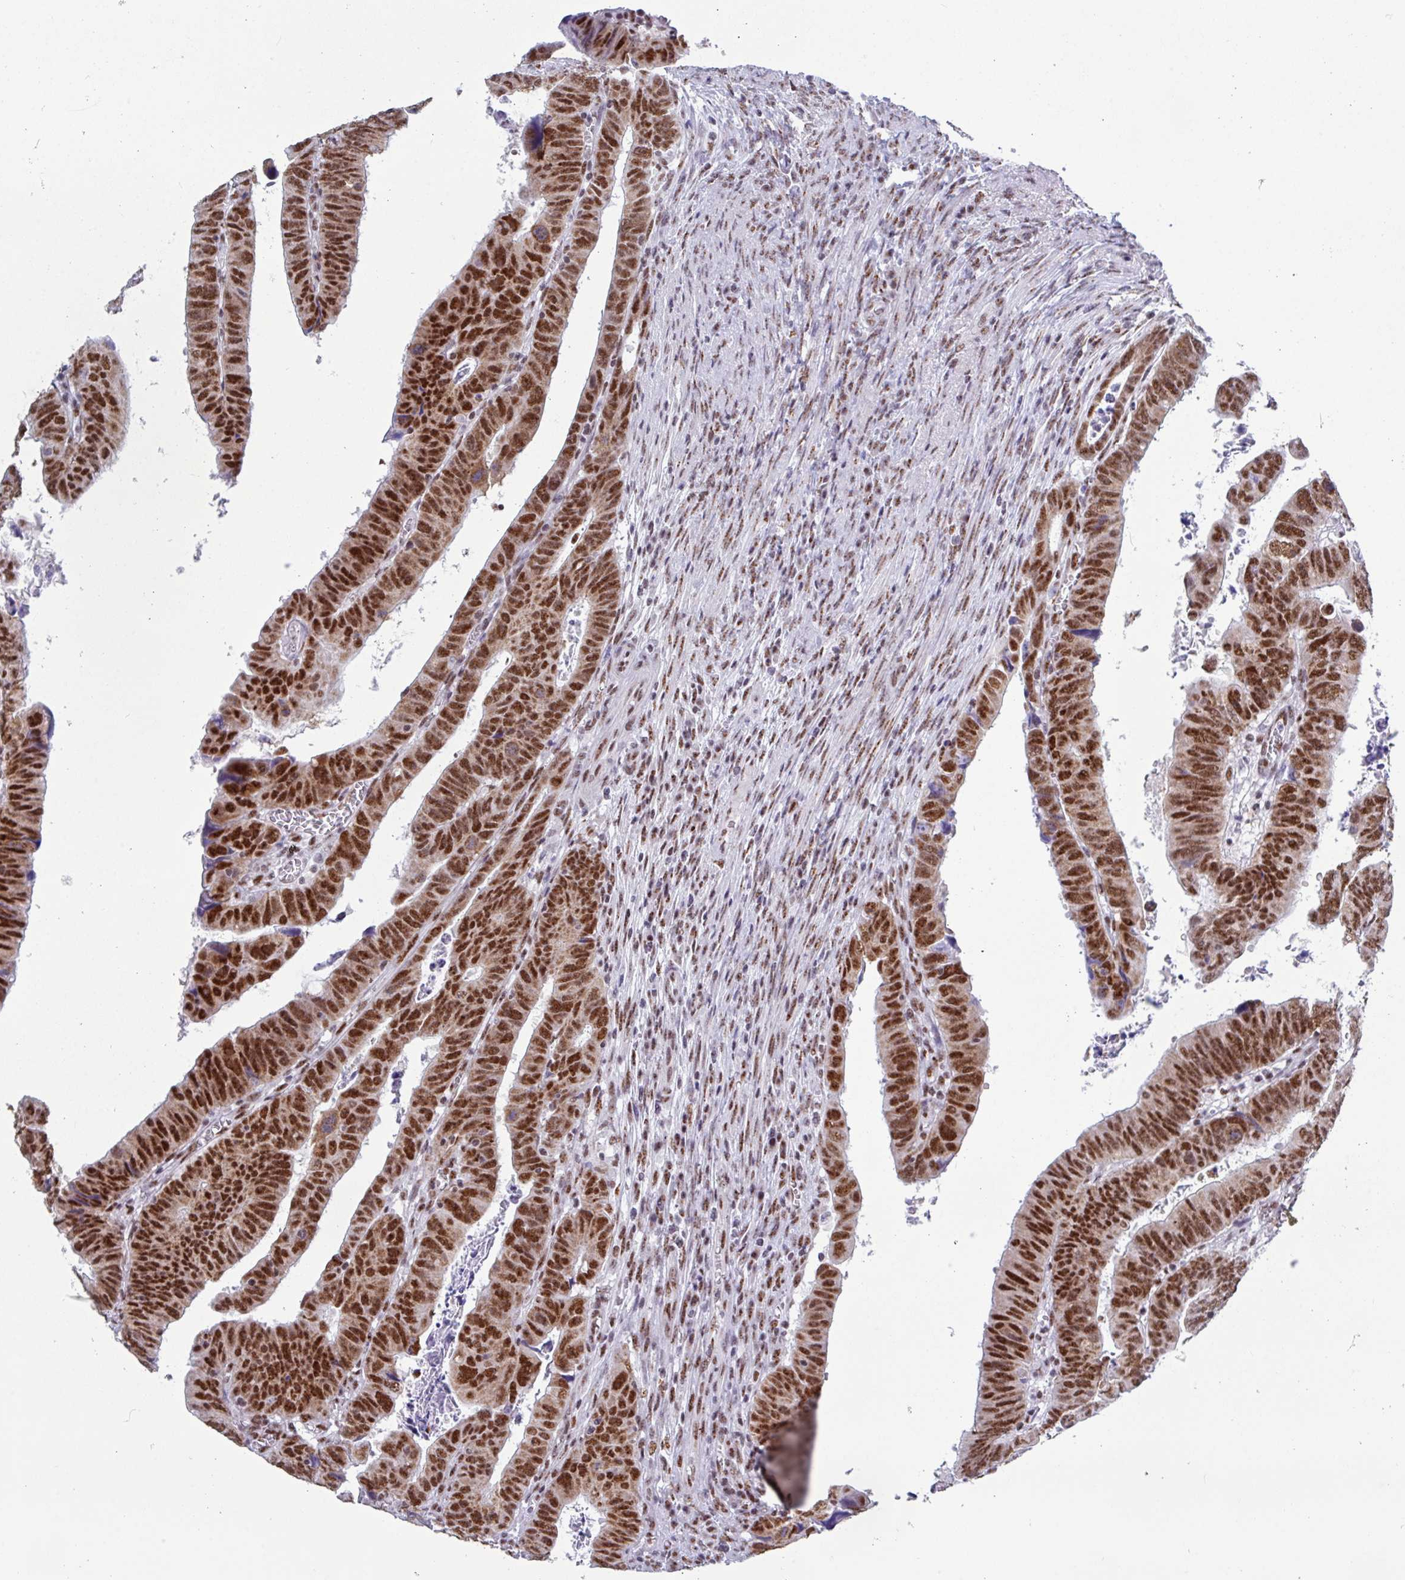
{"staining": {"intensity": "strong", "quantity": ">75%", "location": "nuclear"}, "tissue": "colorectal cancer", "cell_type": "Tumor cells", "image_type": "cancer", "snomed": [{"axis": "morphology", "description": "Normal tissue, NOS"}, {"axis": "morphology", "description": "Adenocarcinoma, NOS"}, {"axis": "topography", "description": "Rectum"}], "caption": "Colorectal cancer (adenocarcinoma) tissue displays strong nuclear positivity in approximately >75% of tumor cells, visualized by immunohistochemistry. The protein of interest is stained brown, and the nuclei are stained in blue (DAB IHC with brightfield microscopy, high magnification).", "gene": "PUF60", "patient": {"sex": "female", "age": 65}}